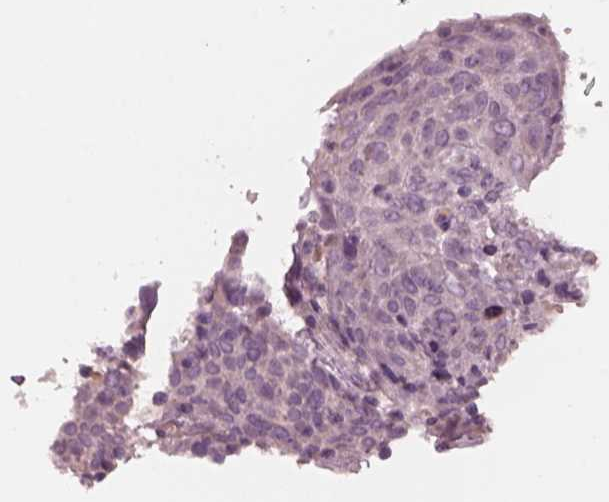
{"staining": {"intensity": "negative", "quantity": "none", "location": "none"}, "tissue": "cervical cancer", "cell_type": "Tumor cells", "image_type": "cancer", "snomed": [{"axis": "morphology", "description": "Squamous cell carcinoma, NOS"}, {"axis": "topography", "description": "Cervix"}], "caption": "IHC image of cervical squamous cell carcinoma stained for a protein (brown), which shows no staining in tumor cells.", "gene": "KIF6", "patient": {"sex": "female", "age": 61}}